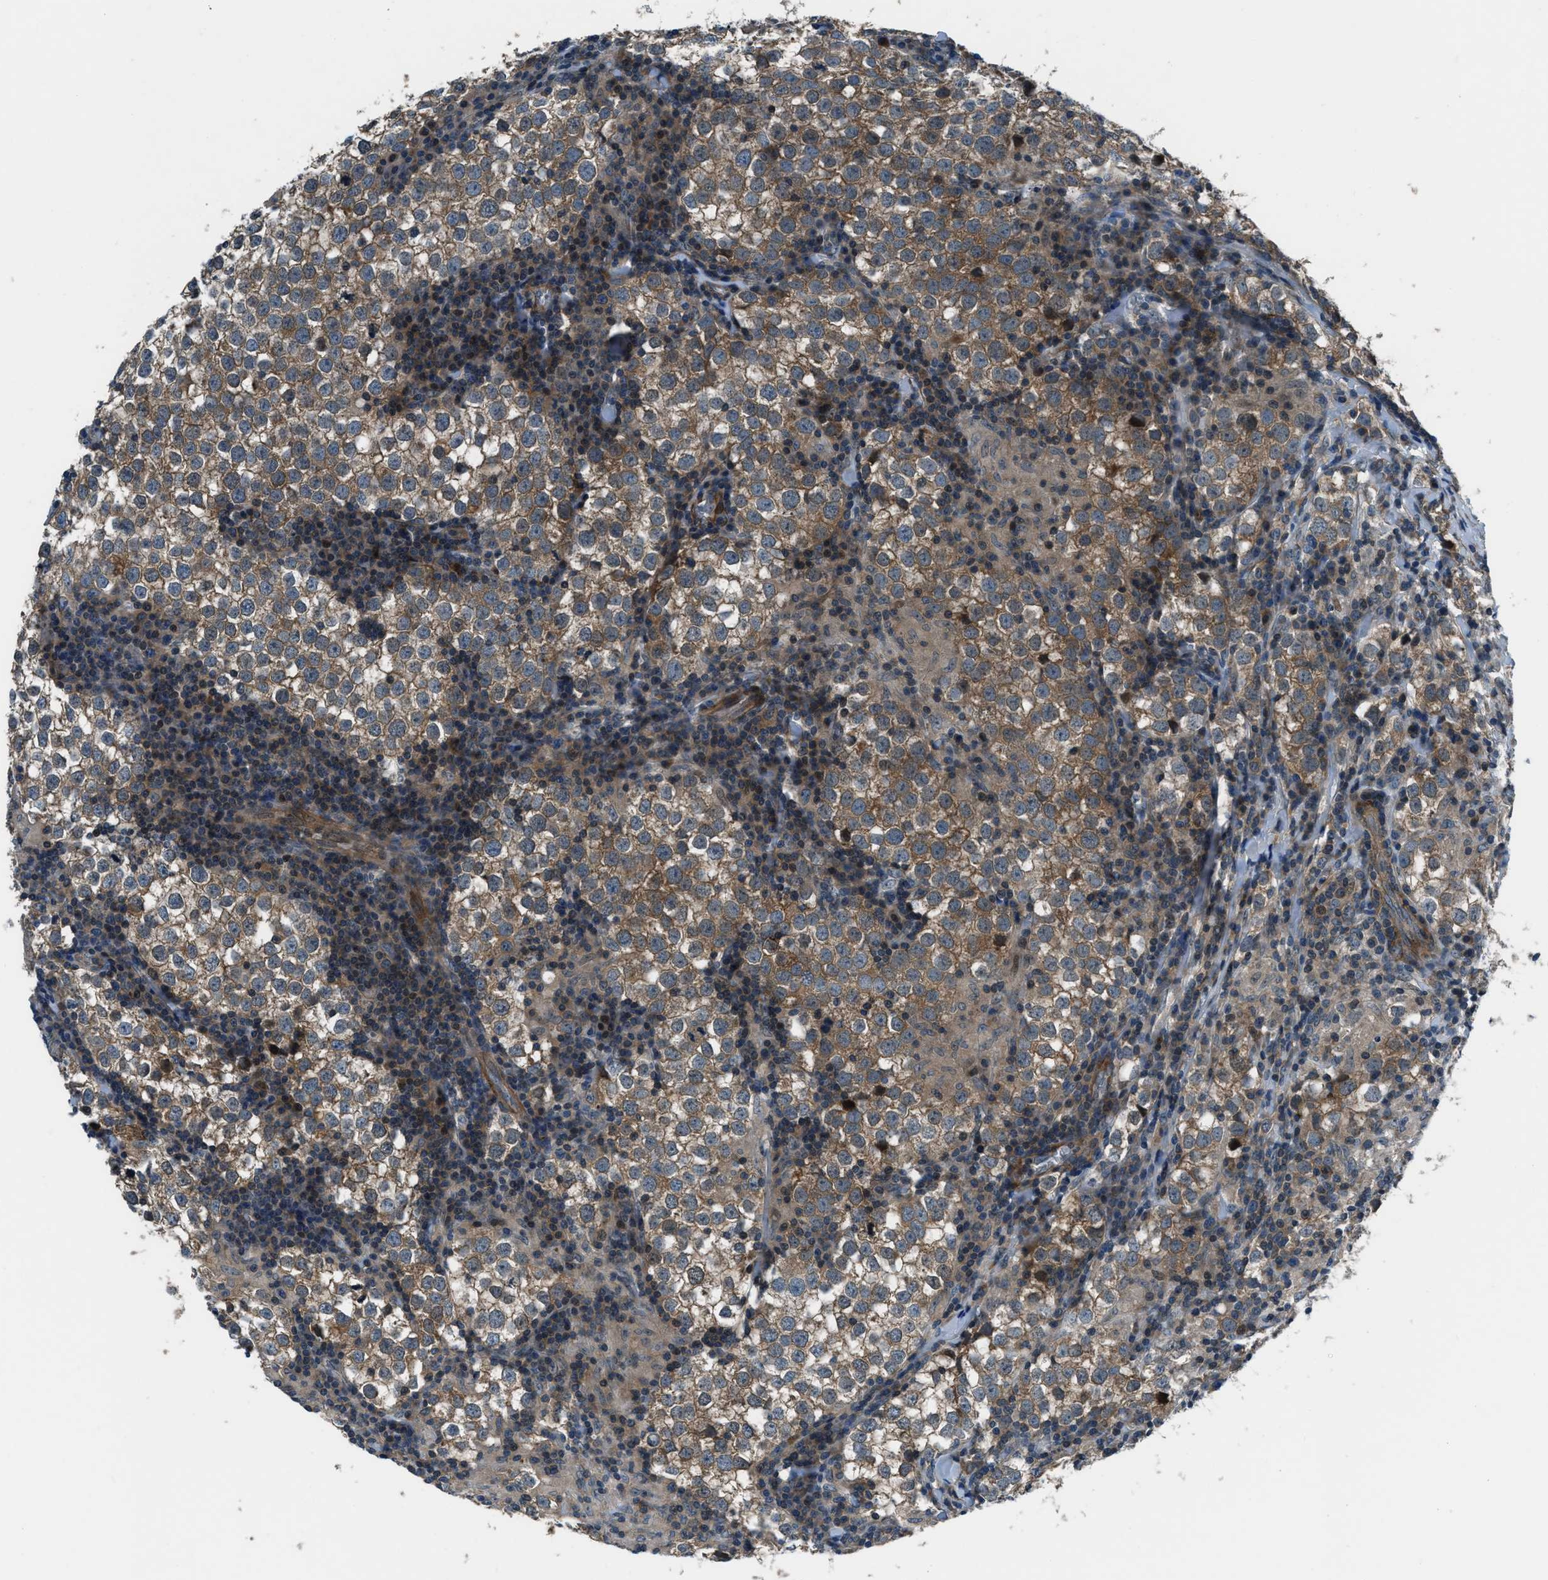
{"staining": {"intensity": "moderate", "quantity": ">75%", "location": "cytoplasmic/membranous"}, "tissue": "testis cancer", "cell_type": "Tumor cells", "image_type": "cancer", "snomed": [{"axis": "morphology", "description": "Seminoma, NOS"}, {"axis": "morphology", "description": "Carcinoma, Embryonal, NOS"}, {"axis": "topography", "description": "Testis"}], "caption": "A photomicrograph of human testis cancer stained for a protein shows moderate cytoplasmic/membranous brown staining in tumor cells.", "gene": "NUDCD3", "patient": {"sex": "male", "age": 36}}